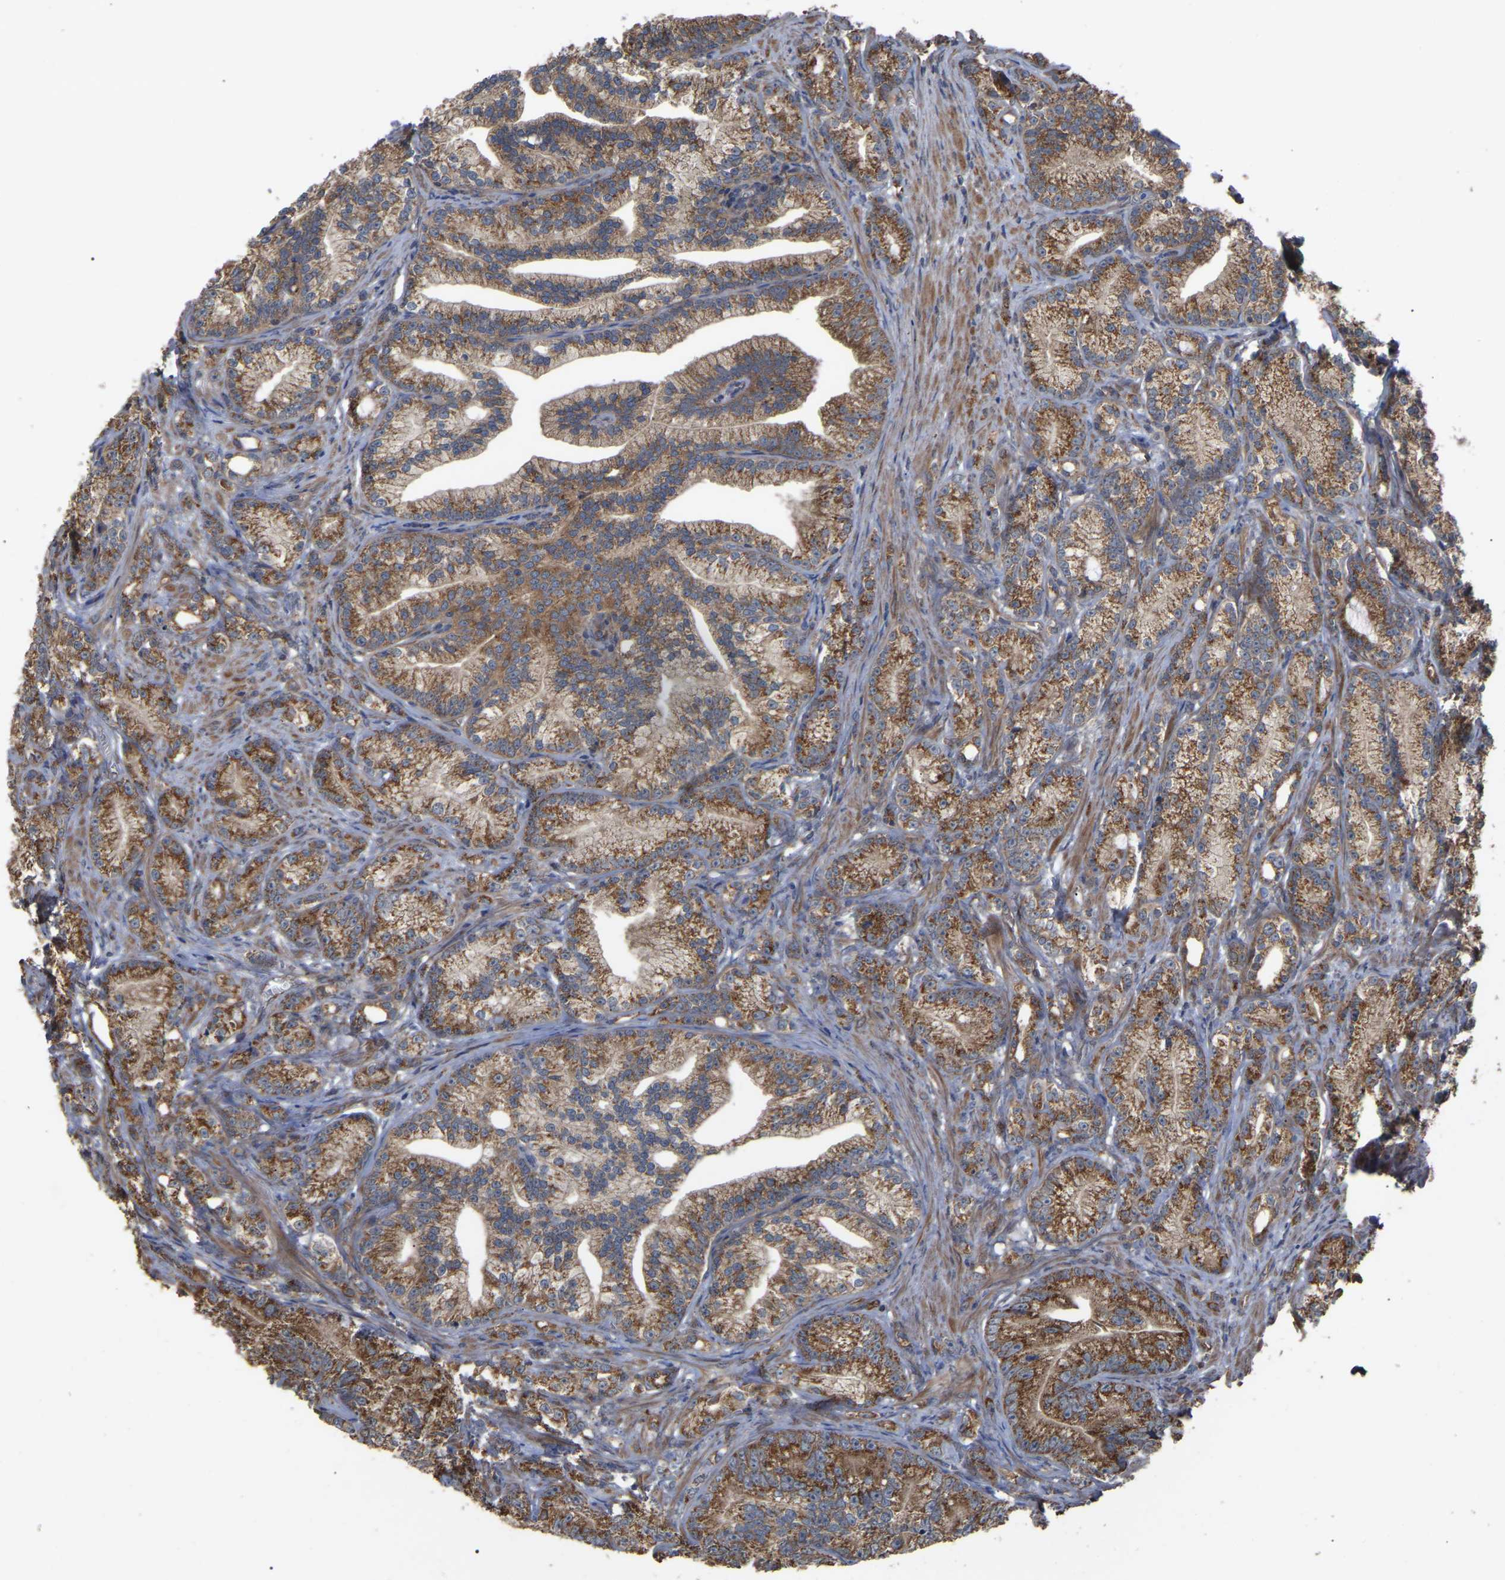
{"staining": {"intensity": "moderate", "quantity": ">75%", "location": "cytoplasmic/membranous"}, "tissue": "prostate cancer", "cell_type": "Tumor cells", "image_type": "cancer", "snomed": [{"axis": "morphology", "description": "Adenocarcinoma, Low grade"}, {"axis": "topography", "description": "Prostate"}], "caption": "Immunohistochemical staining of human prostate adenocarcinoma (low-grade) exhibits medium levels of moderate cytoplasmic/membranous protein expression in approximately >75% of tumor cells.", "gene": "GCC1", "patient": {"sex": "male", "age": 89}}